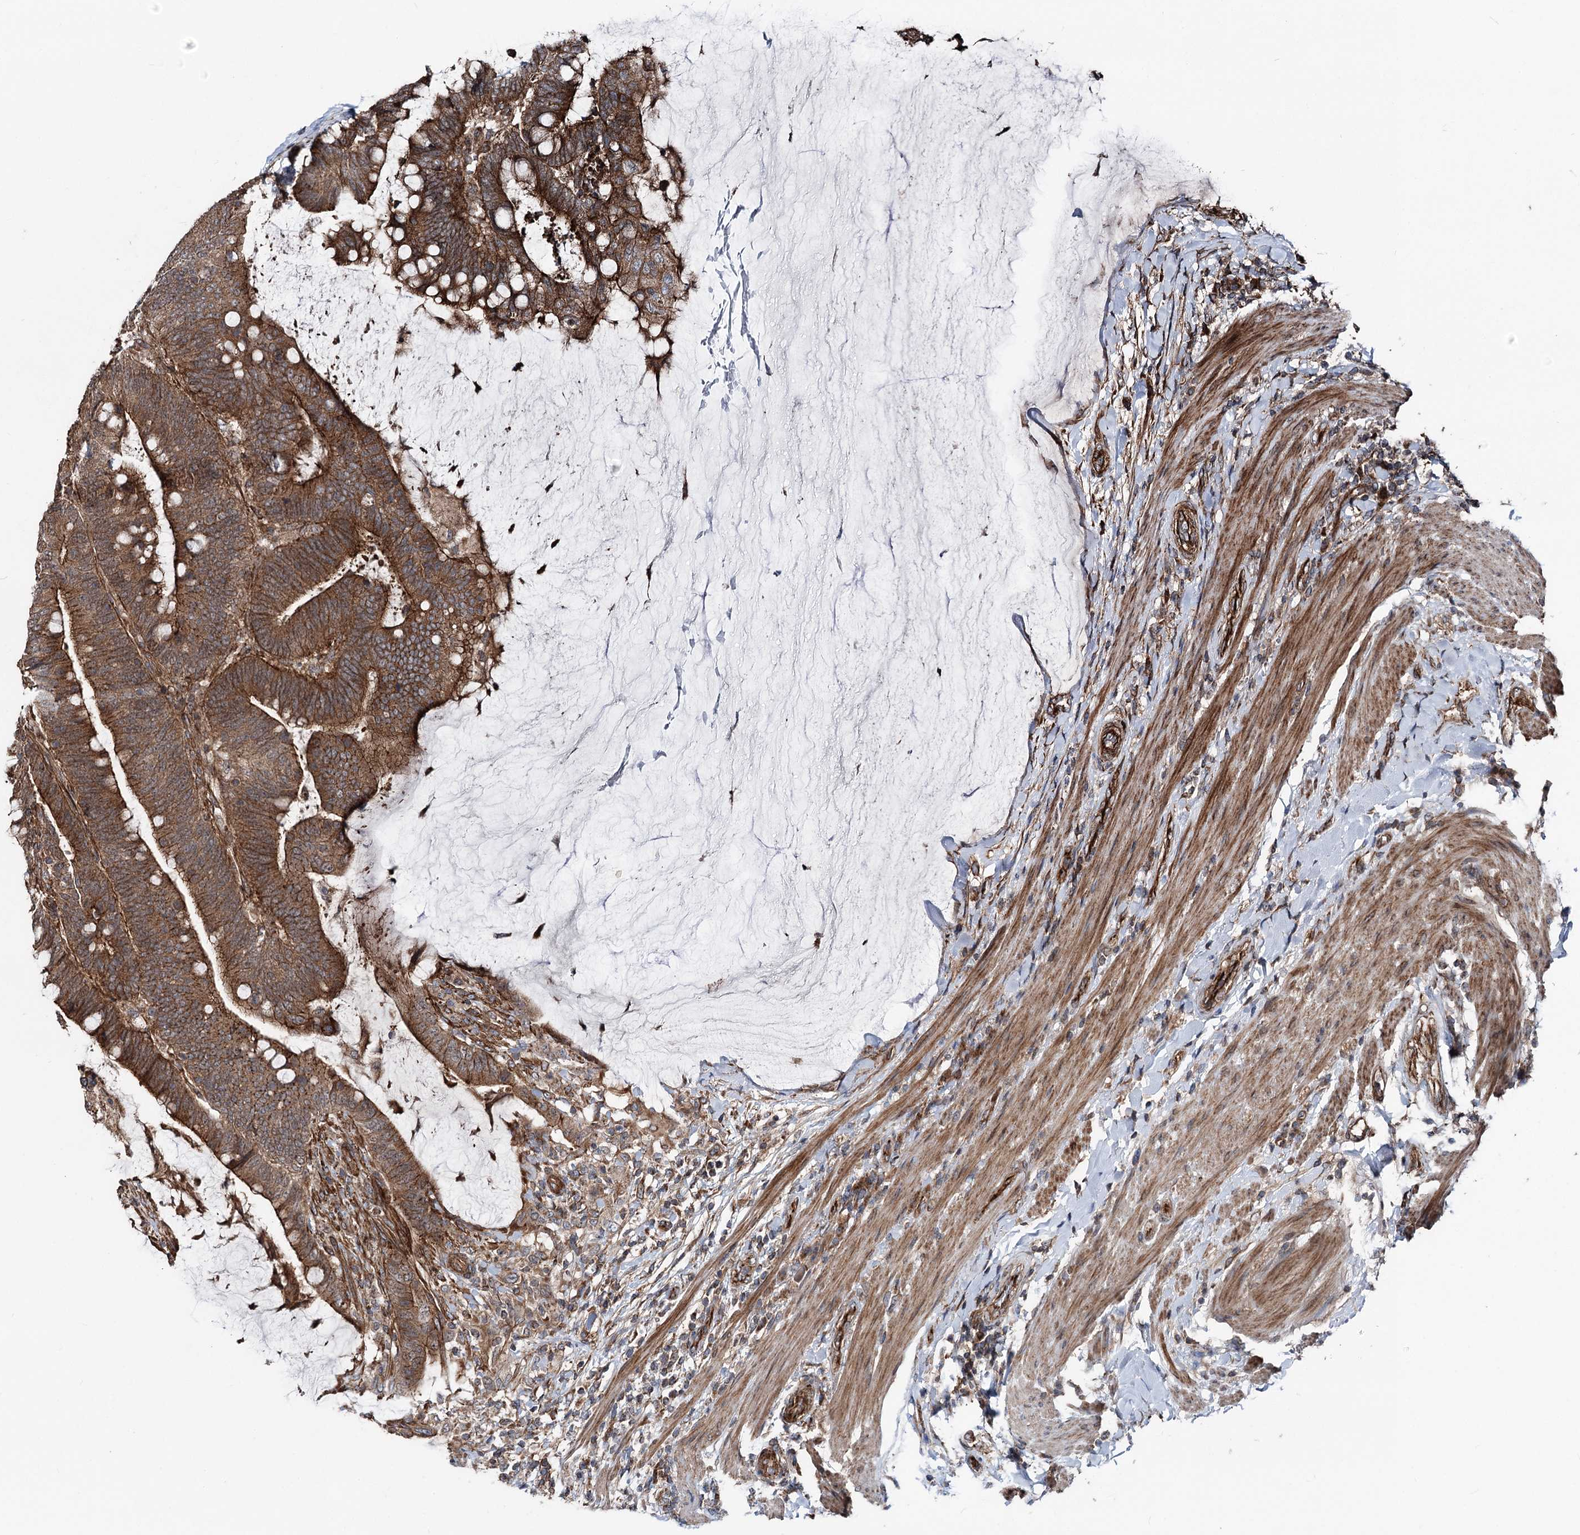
{"staining": {"intensity": "moderate", "quantity": ">75%", "location": "cytoplasmic/membranous"}, "tissue": "colorectal cancer", "cell_type": "Tumor cells", "image_type": "cancer", "snomed": [{"axis": "morphology", "description": "Adenocarcinoma, NOS"}, {"axis": "topography", "description": "Colon"}], "caption": "Protein staining of adenocarcinoma (colorectal) tissue demonstrates moderate cytoplasmic/membranous expression in about >75% of tumor cells.", "gene": "ITFG2", "patient": {"sex": "female", "age": 66}}